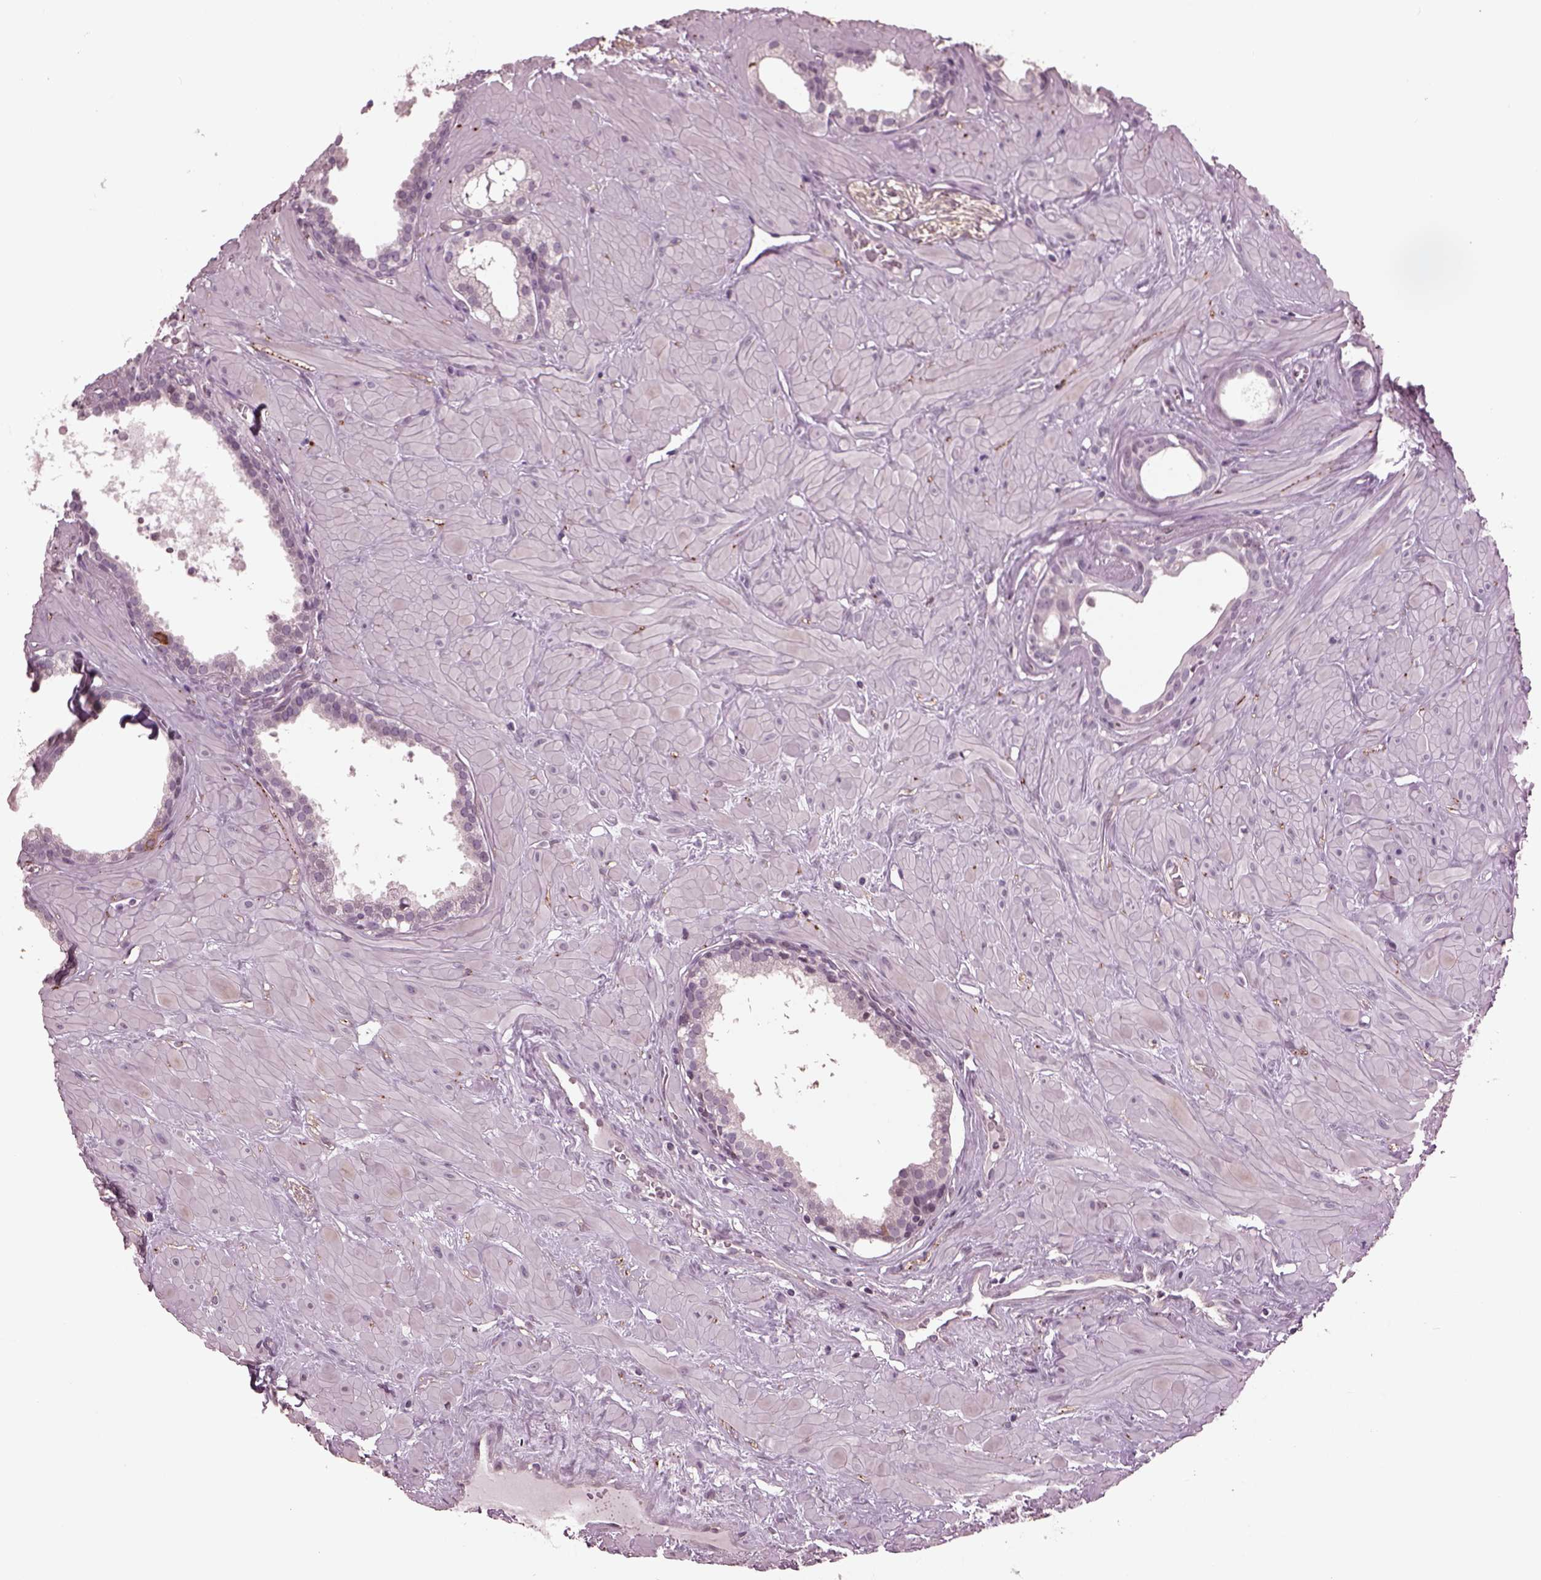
{"staining": {"intensity": "negative", "quantity": "none", "location": "none"}, "tissue": "prostate", "cell_type": "Glandular cells", "image_type": "normal", "snomed": [{"axis": "morphology", "description": "Normal tissue, NOS"}, {"axis": "topography", "description": "Prostate"}], "caption": "This is an immunohistochemistry (IHC) photomicrograph of unremarkable prostate. There is no expression in glandular cells.", "gene": "GAL", "patient": {"sex": "male", "age": 48}}